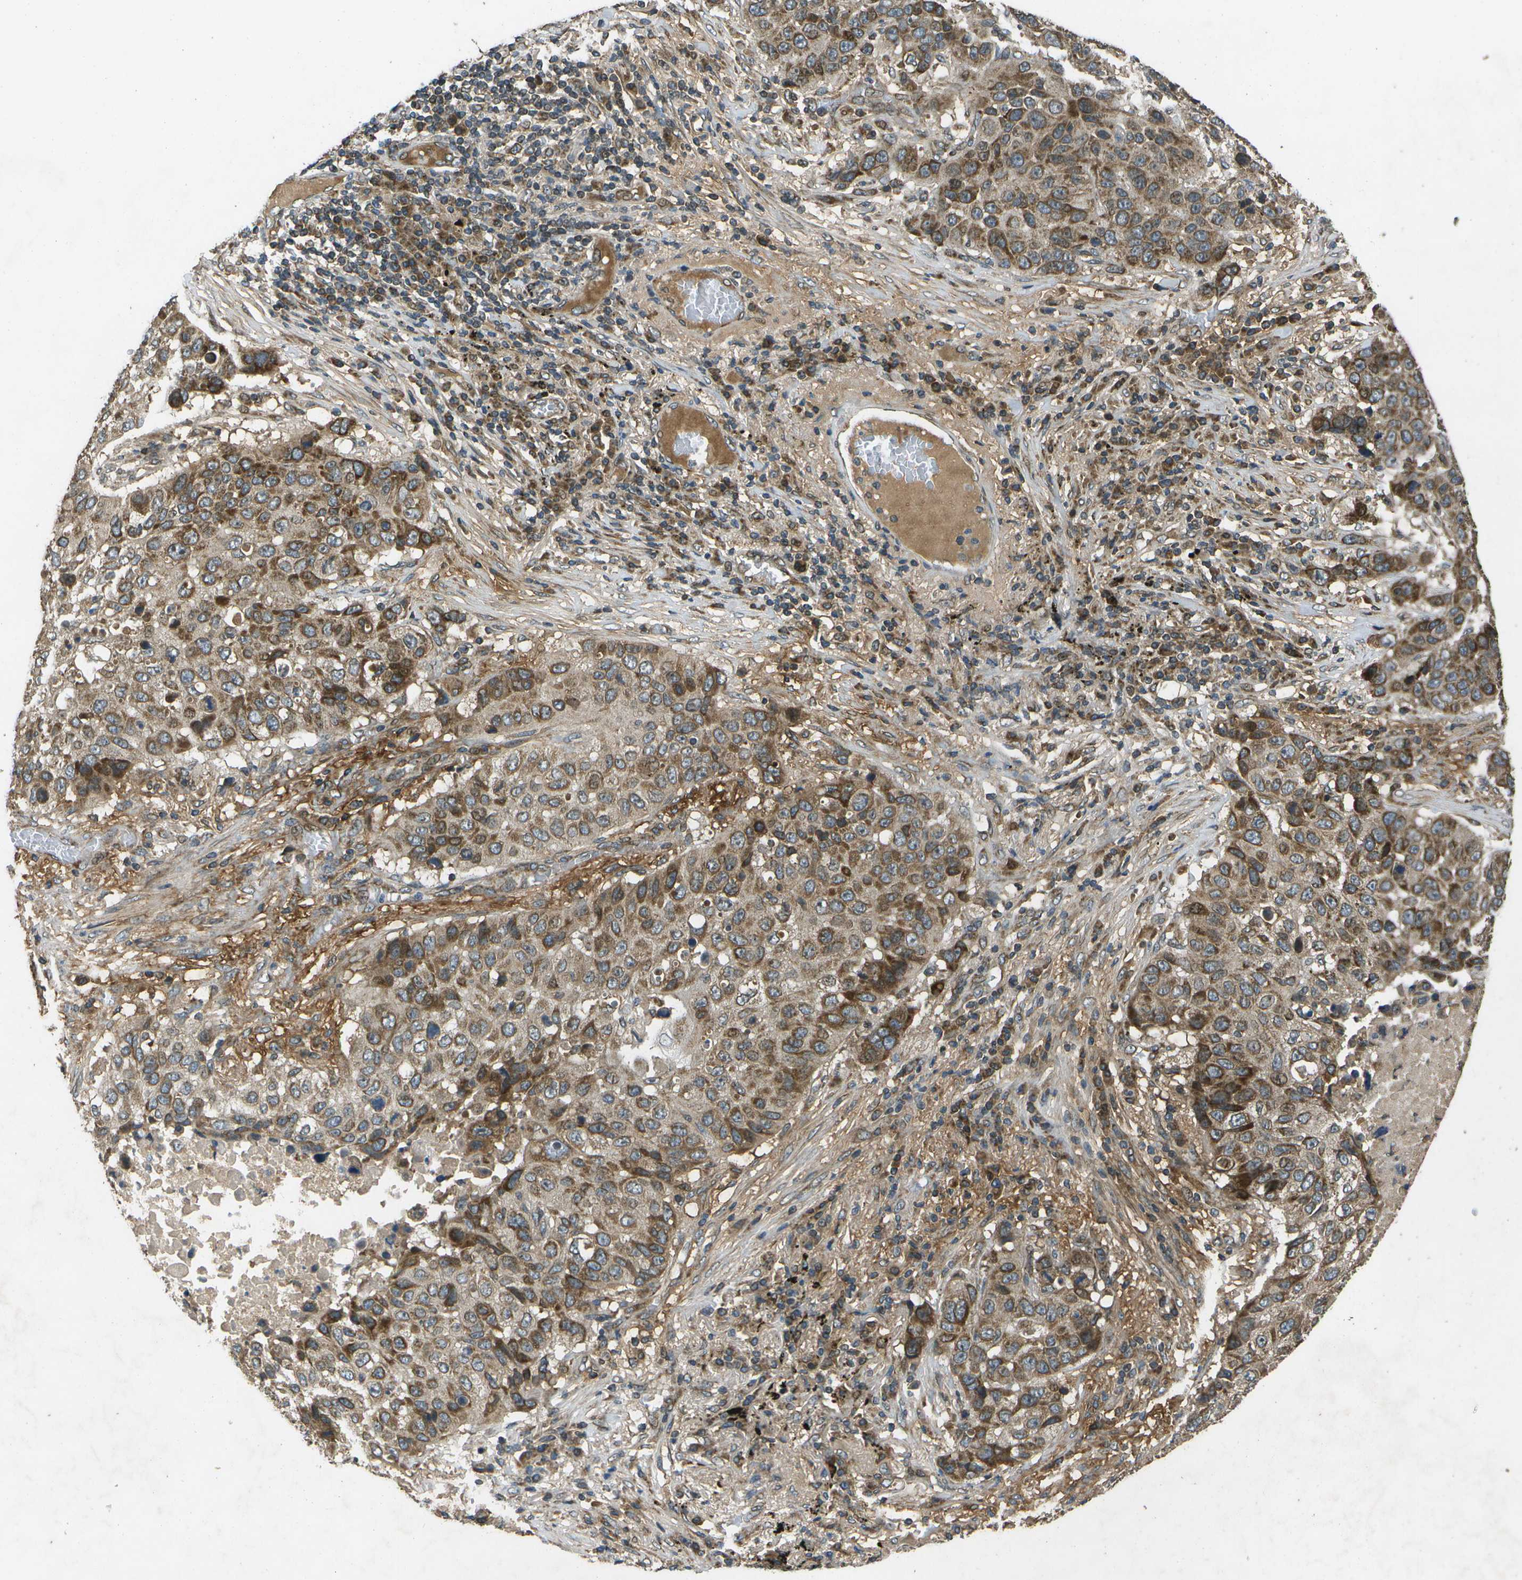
{"staining": {"intensity": "moderate", "quantity": ">75%", "location": "cytoplasmic/membranous"}, "tissue": "lung cancer", "cell_type": "Tumor cells", "image_type": "cancer", "snomed": [{"axis": "morphology", "description": "Squamous cell carcinoma, NOS"}, {"axis": "topography", "description": "Lung"}], "caption": "Lung cancer (squamous cell carcinoma) tissue shows moderate cytoplasmic/membranous staining in about >75% of tumor cells, visualized by immunohistochemistry. The staining was performed using DAB (3,3'-diaminobenzidine) to visualize the protein expression in brown, while the nuclei were stained in blue with hematoxylin (Magnification: 20x).", "gene": "HFE", "patient": {"sex": "male", "age": 57}}